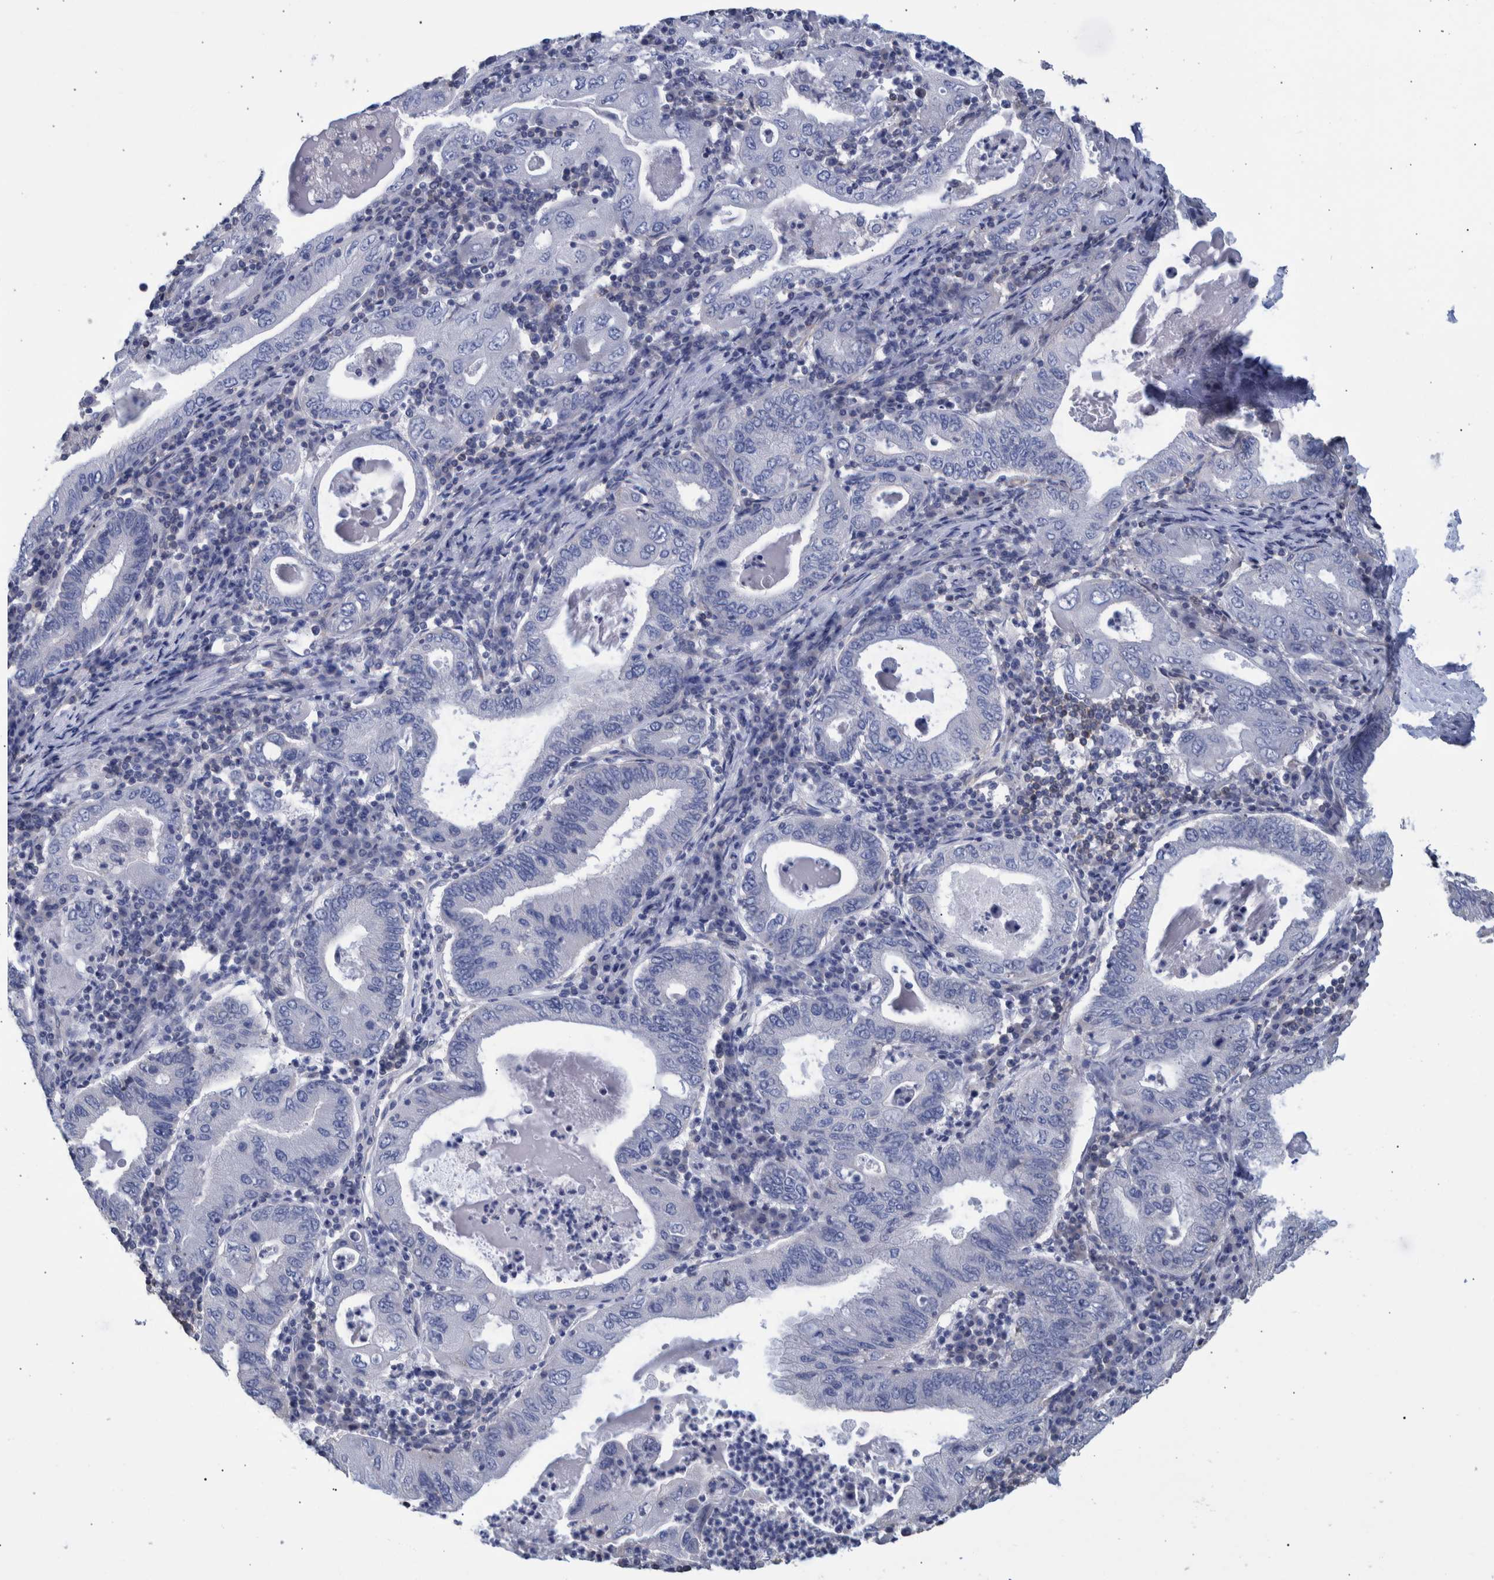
{"staining": {"intensity": "negative", "quantity": "none", "location": "none"}, "tissue": "stomach cancer", "cell_type": "Tumor cells", "image_type": "cancer", "snomed": [{"axis": "morphology", "description": "Normal tissue, NOS"}, {"axis": "morphology", "description": "Adenocarcinoma, NOS"}, {"axis": "topography", "description": "Esophagus"}, {"axis": "topography", "description": "Stomach, upper"}, {"axis": "topography", "description": "Peripheral nerve tissue"}], "caption": "High power microscopy micrograph of an IHC photomicrograph of stomach adenocarcinoma, revealing no significant staining in tumor cells.", "gene": "PPP3CC", "patient": {"sex": "male", "age": 62}}